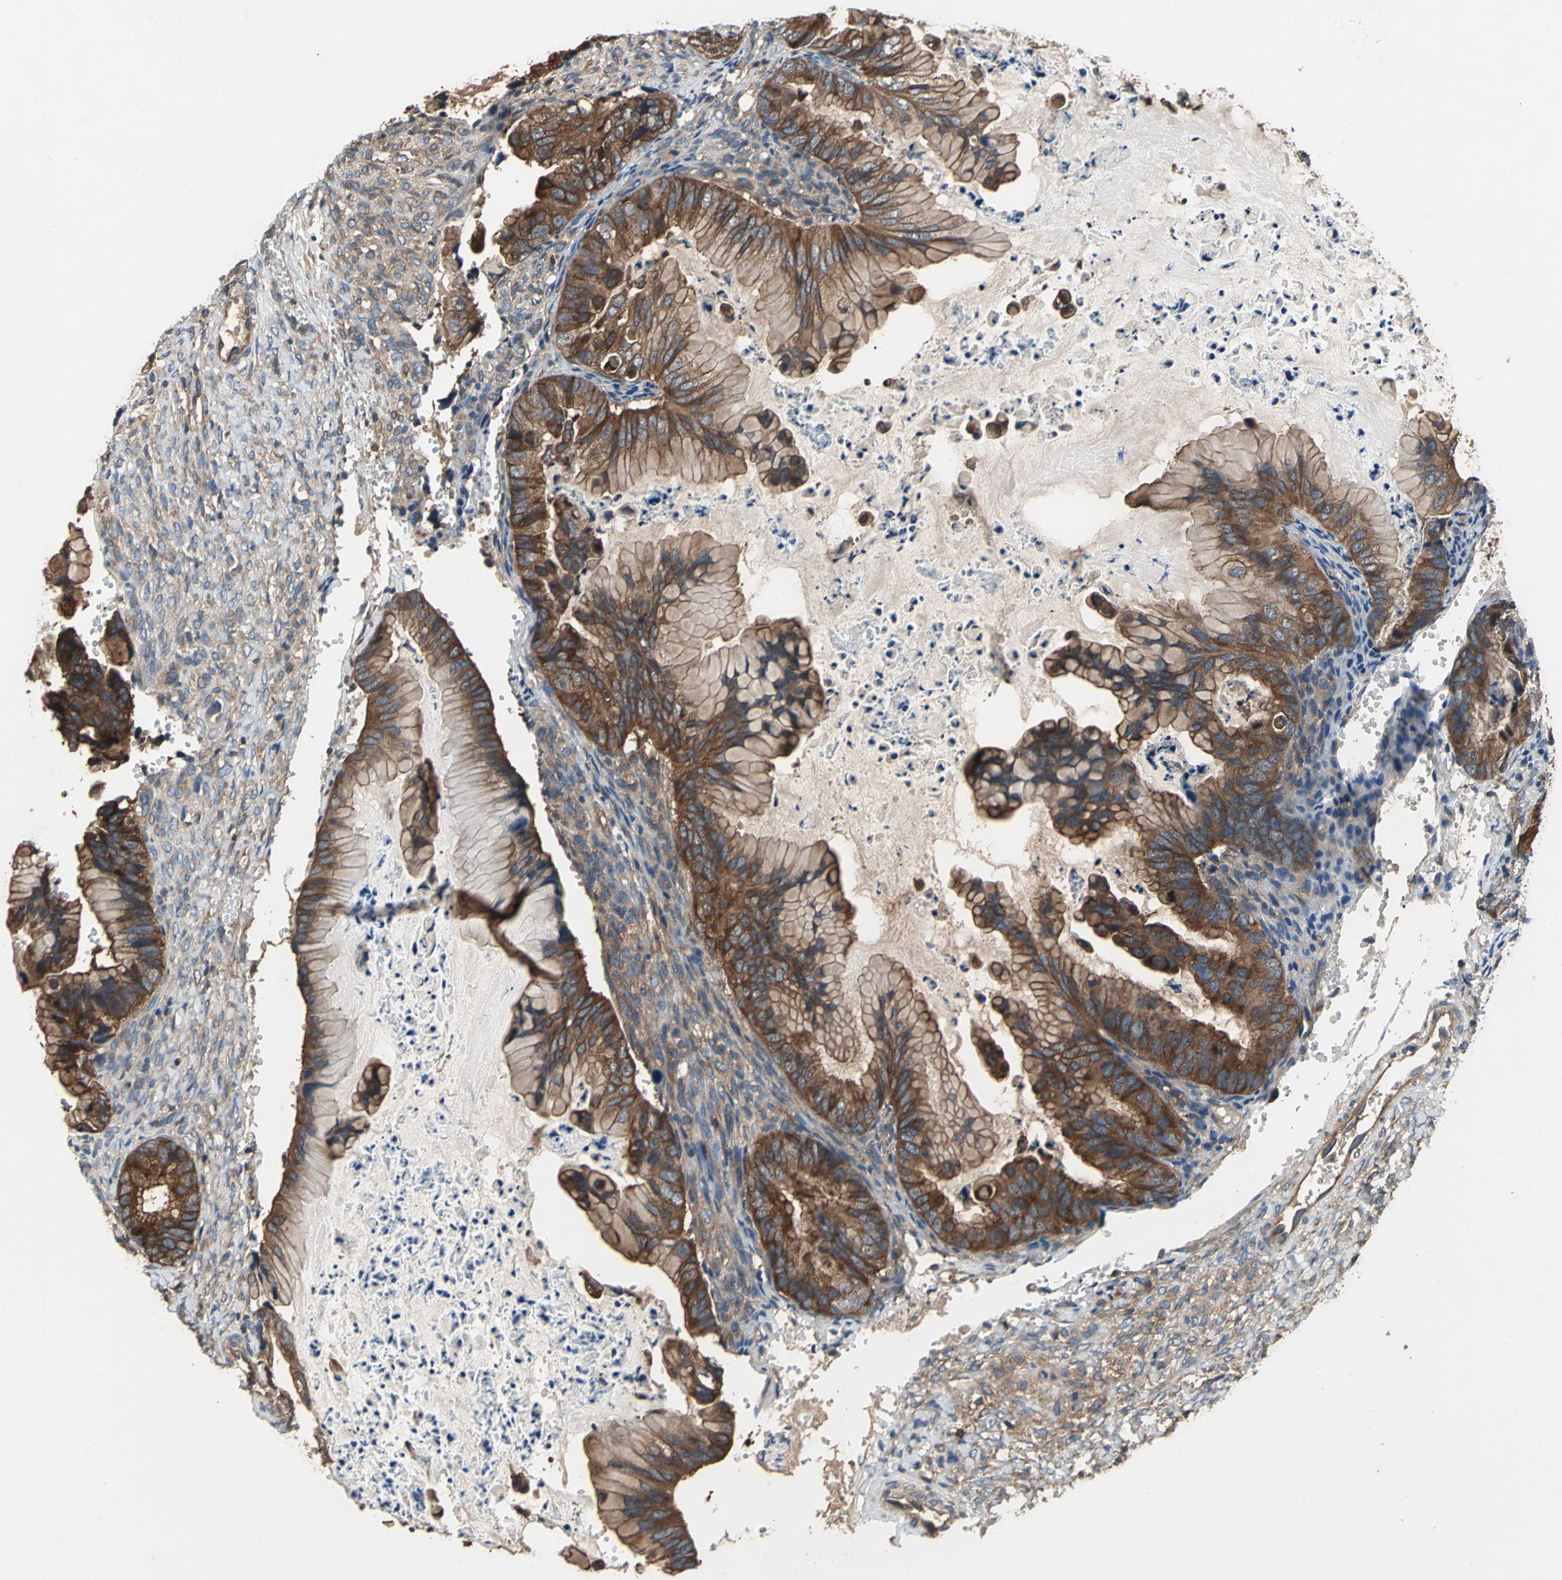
{"staining": {"intensity": "strong", "quantity": ">75%", "location": "cytoplasmic/membranous"}, "tissue": "ovarian cancer", "cell_type": "Tumor cells", "image_type": "cancer", "snomed": [{"axis": "morphology", "description": "Cystadenocarcinoma, mucinous, NOS"}, {"axis": "topography", "description": "Ovary"}], "caption": "Ovarian mucinous cystadenocarcinoma stained for a protein reveals strong cytoplasmic/membranous positivity in tumor cells. The protein of interest is stained brown, and the nuclei are stained in blue (DAB (3,3'-diaminobenzidine) IHC with brightfield microscopy, high magnification).", "gene": "CAPN1", "patient": {"sex": "female", "age": 36}}